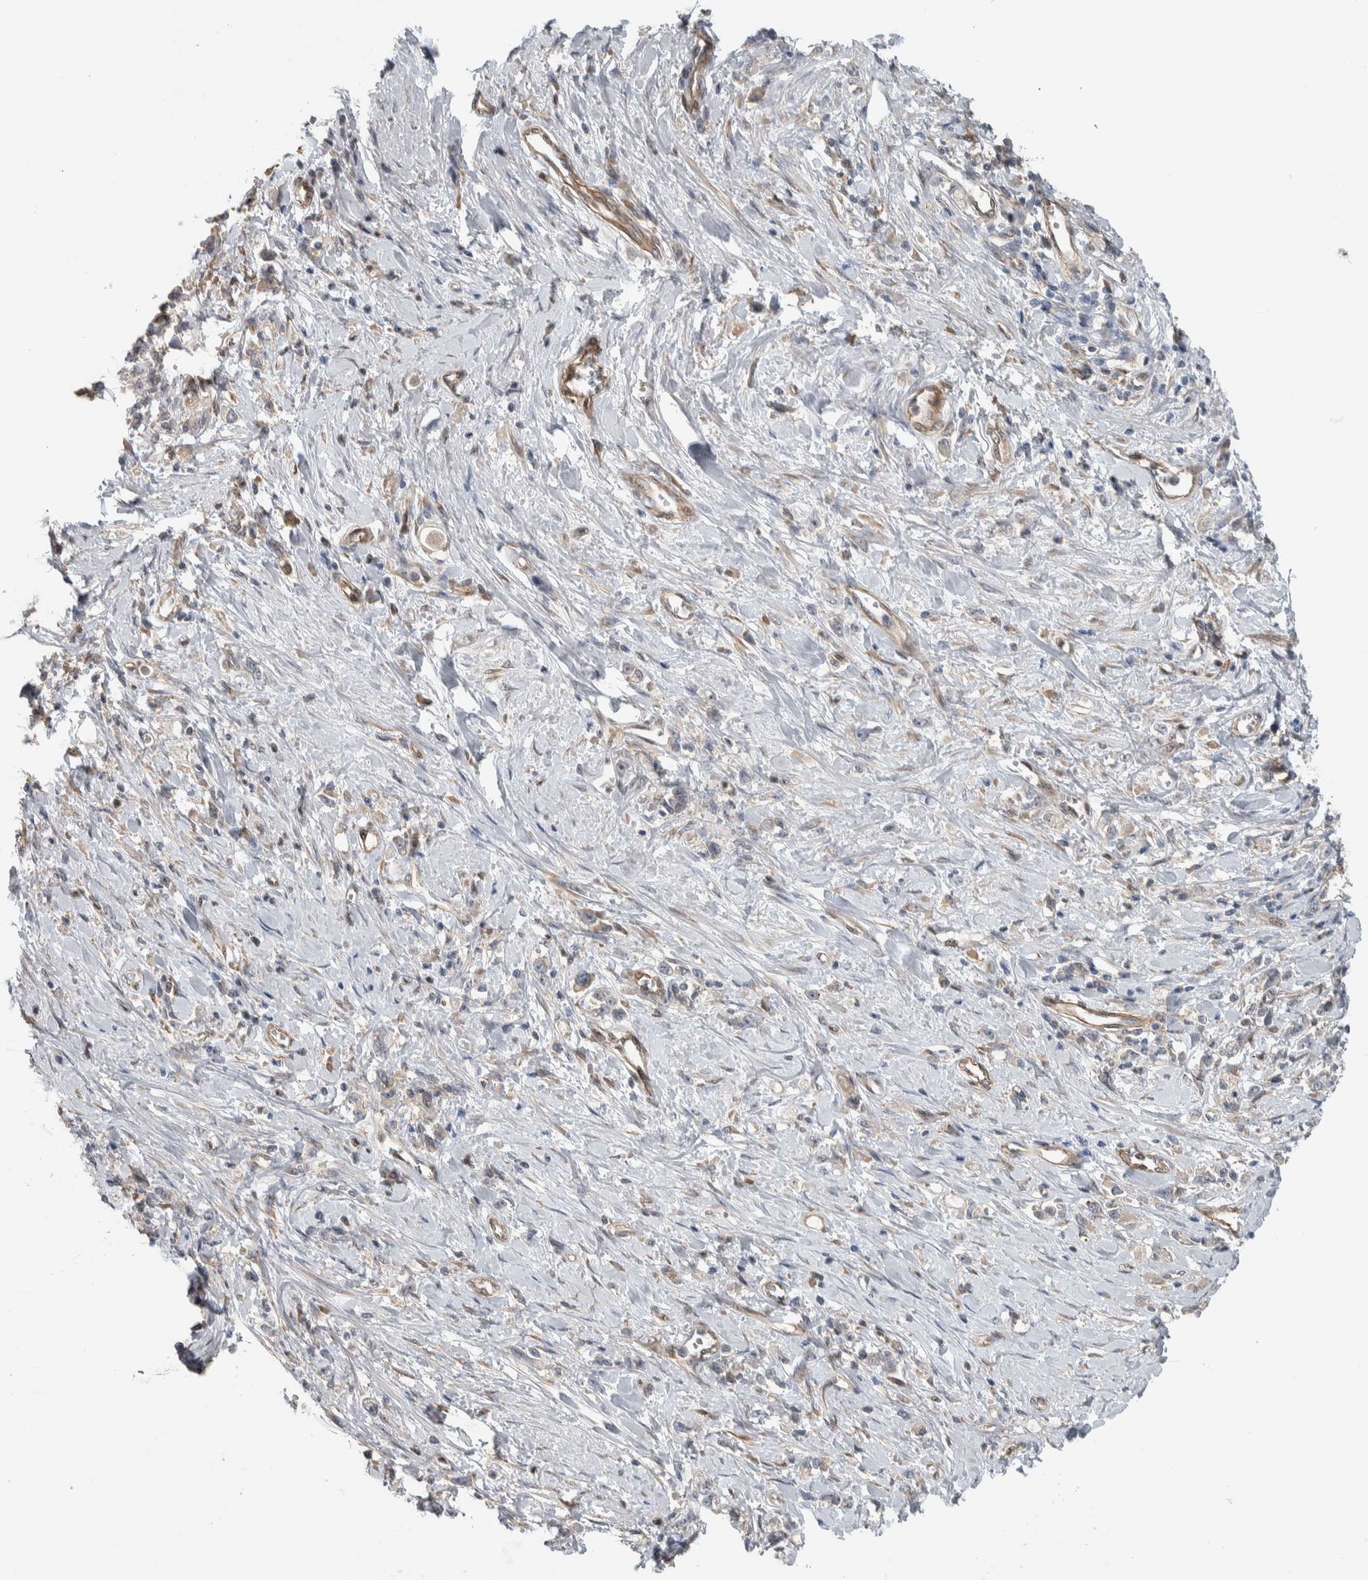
{"staining": {"intensity": "negative", "quantity": "none", "location": "none"}, "tissue": "stomach cancer", "cell_type": "Tumor cells", "image_type": "cancer", "snomed": [{"axis": "morphology", "description": "Adenocarcinoma, NOS"}, {"axis": "topography", "description": "Stomach"}], "caption": "Photomicrograph shows no protein positivity in tumor cells of stomach cancer (adenocarcinoma) tissue.", "gene": "PRDM4", "patient": {"sex": "female", "age": 76}}